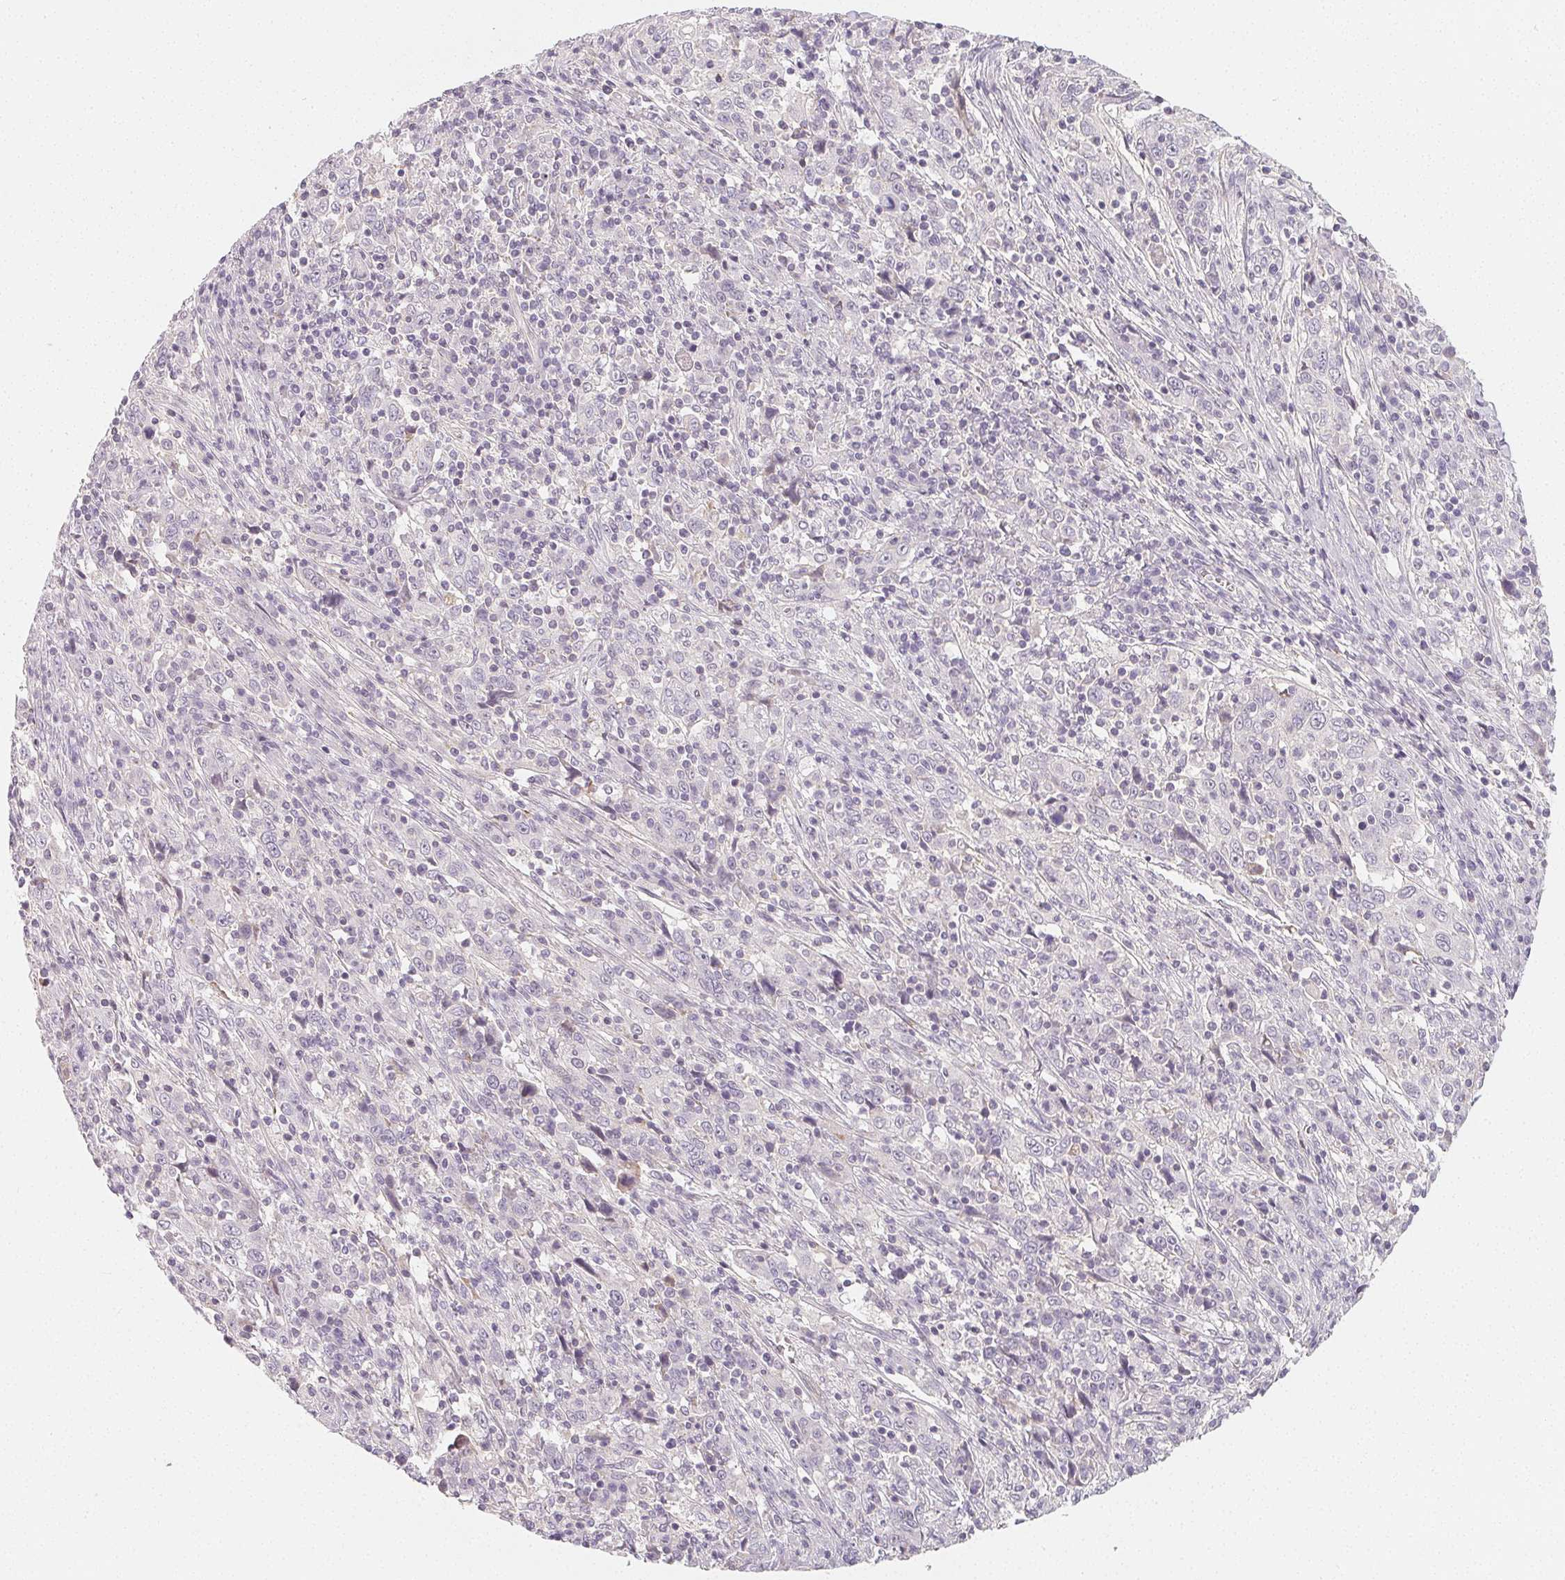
{"staining": {"intensity": "negative", "quantity": "none", "location": "none"}, "tissue": "cervical cancer", "cell_type": "Tumor cells", "image_type": "cancer", "snomed": [{"axis": "morphology", "description": "Squamous cell carcinoma, NOS"}, {"axis": "topography", "description": "Cervix"}], "caption": "This is an immunohistochemistry (IHC) image of human squamous cell carcinoma (cervical). There is no expression in tumor cells.", "gene": "LRRC23", "patient": {"sex": "female", "age": 46}}